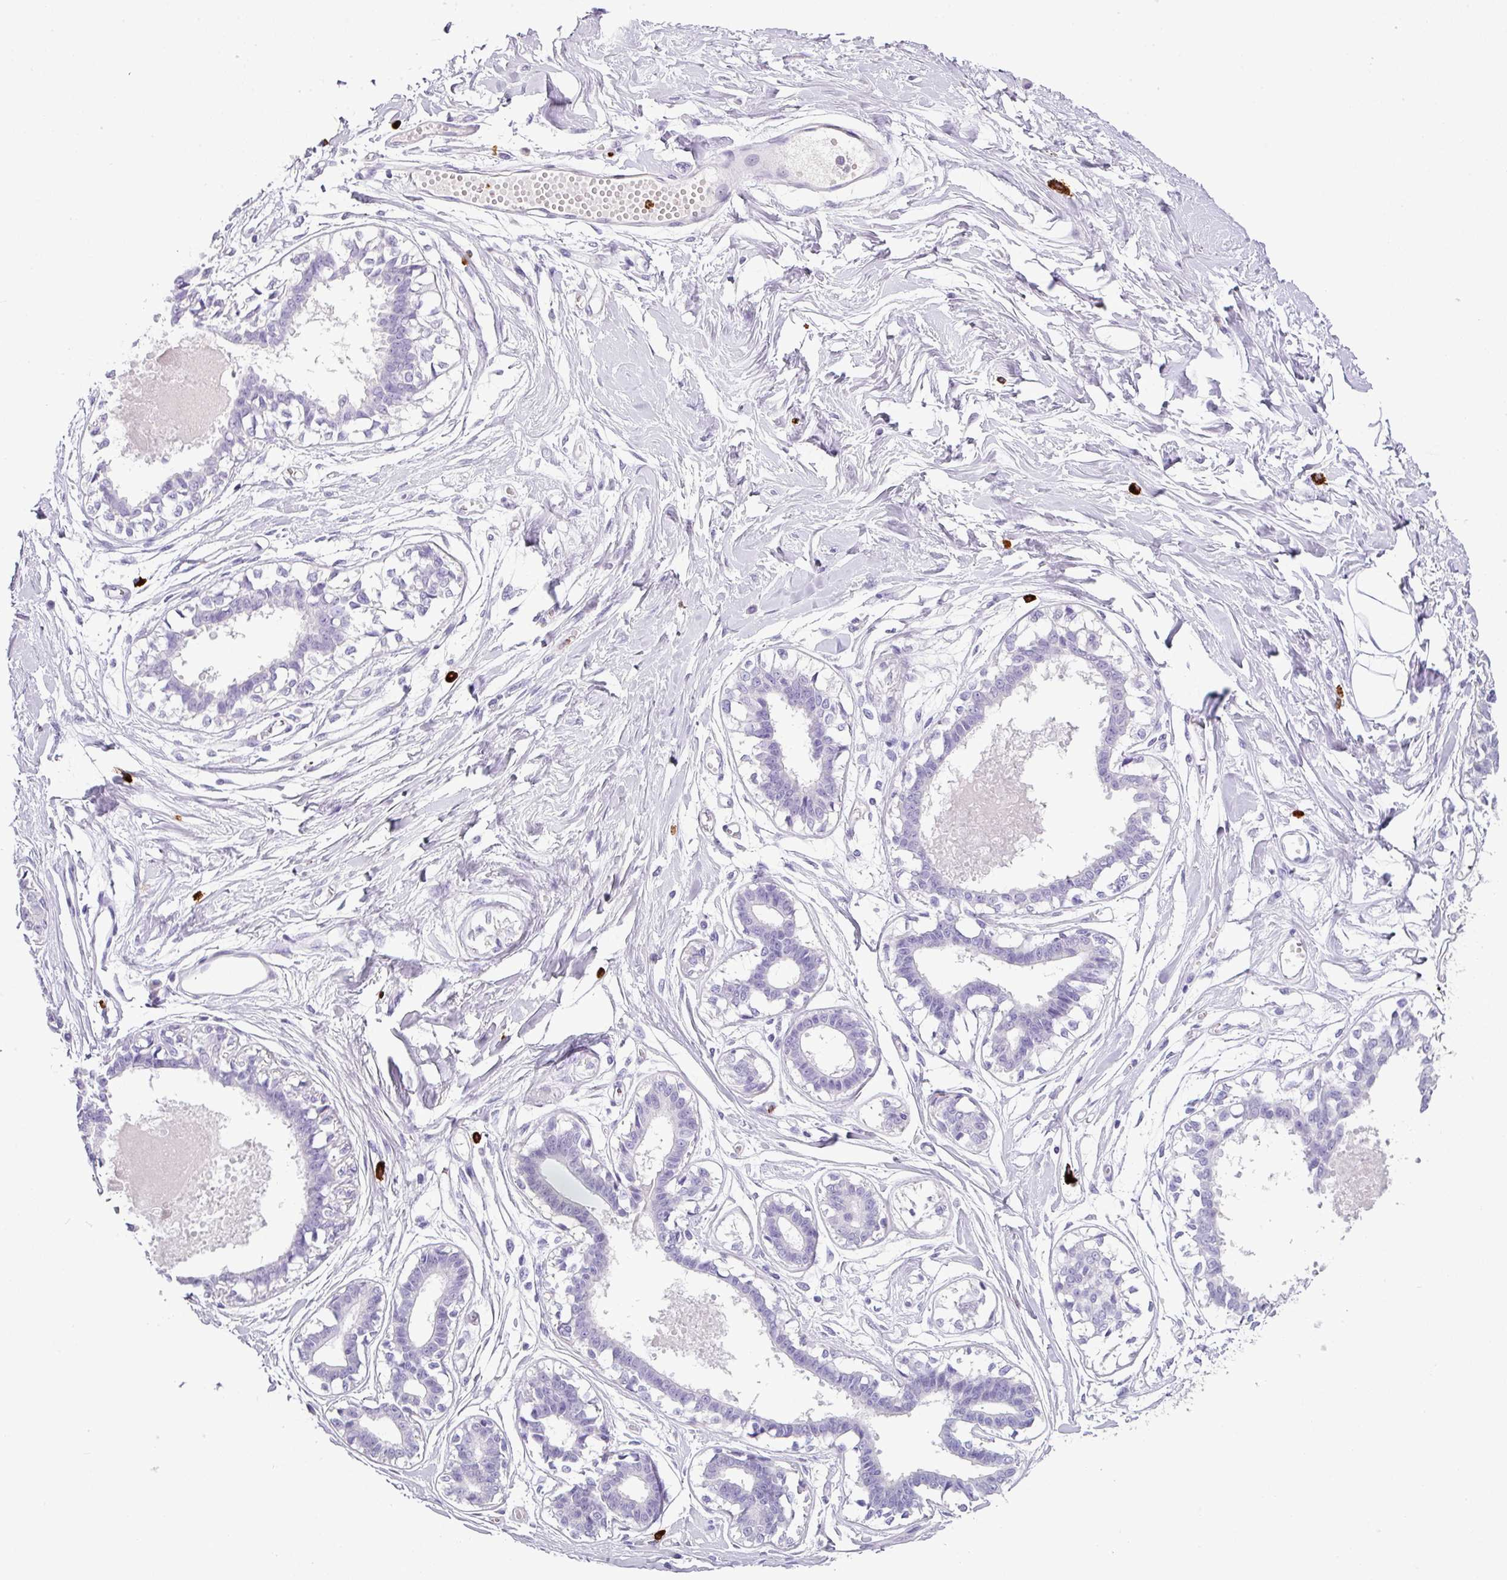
{"staining": {"intensity": "negative", "quantity": "none", "location": "none"}, "tissue": "breast", "cell_type": "Adipocytes", "image_type": "normal", "snomed": [{"axis": "morphology", "description": "Normal tissue, NOS"}, {"axis": "topography", "description": "Breast"}], "caption": "This is a photomicrograph of IHC staining of normal breast, which shows no staining in adipocytes. Nuclei are stained in blue.", "gene": "CTSG", "patient": {"sex": "female", "age": 45}}